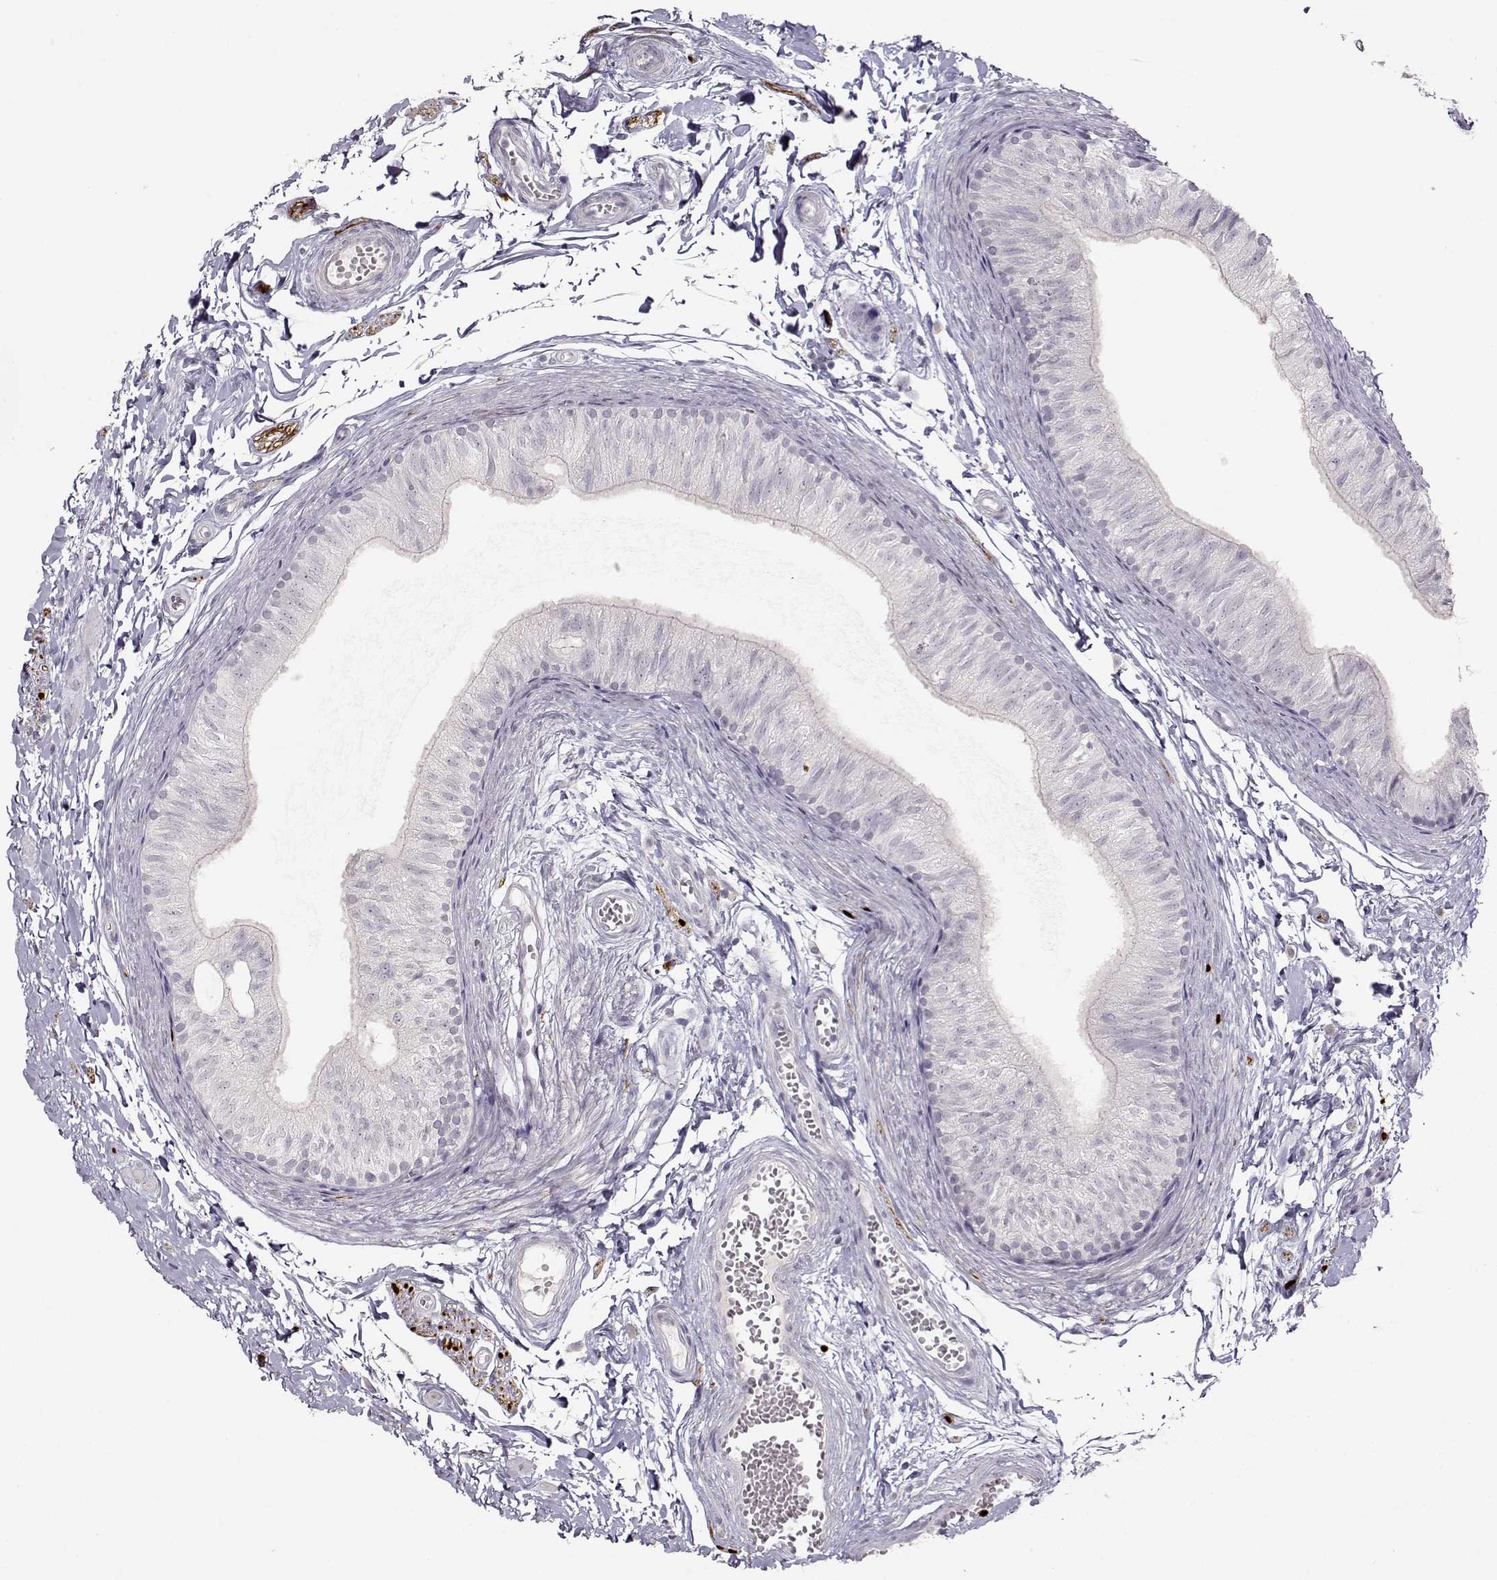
{"staining": {"intensity": "negative", "quantity": "none", "location": "none"}, "tissue": "epididymis", "cell_type": "Glandular cells", "image_type": "normal", "snomed": [{"axis": "morphology", "description": "Normal tissue, NOS"}, {"axis": "topography", "description": "Epididymis"}], "caption": "Immunohistochemistry image of benign human epididymis stained for a protein (brown), which exhibits no expression in glandular cells.", "gene": "S100B", "patient": {"sex": "male", "age": 22}}